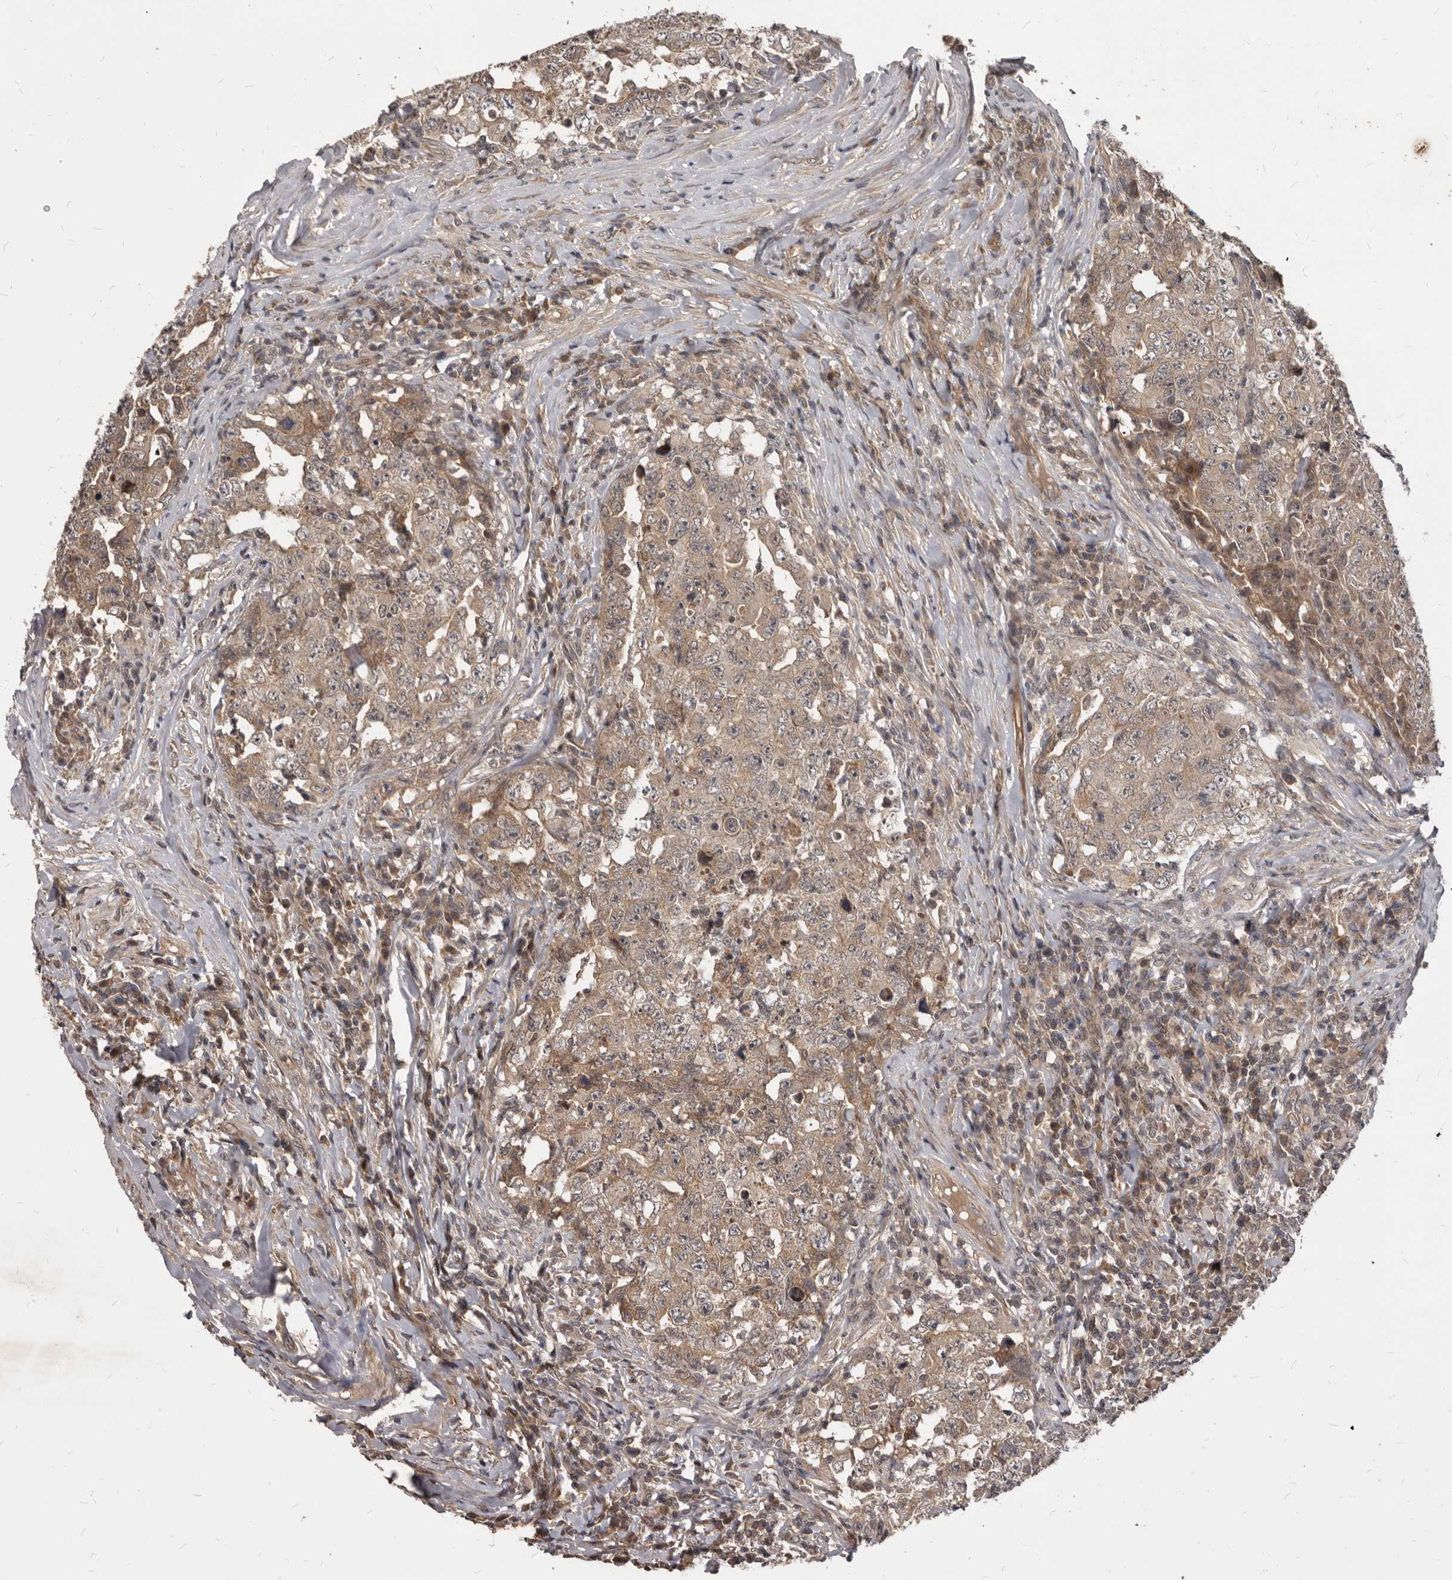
{"staining": {"intensity": "weak", "quantity": ">75%", "location": "cytoplasmic/membranous"}, "tissue": "testis cancer", "cell_type": "Tumor cells", "image_type": "cancer", "snomed": [{"axis": "morphology", "description": "Carcinoma, Embryonal, NOS"}, {"axis": "topography", "description": "Testis"}], "caption": "Immunohistochemical staining of testis embryonal carcinoma demonstrates low levels of weak cytoplasmic/membranous positivity in about >75% of tumor cells.", "gene": "GABPB2", "patient": {"sex": "male", "age": 26}}